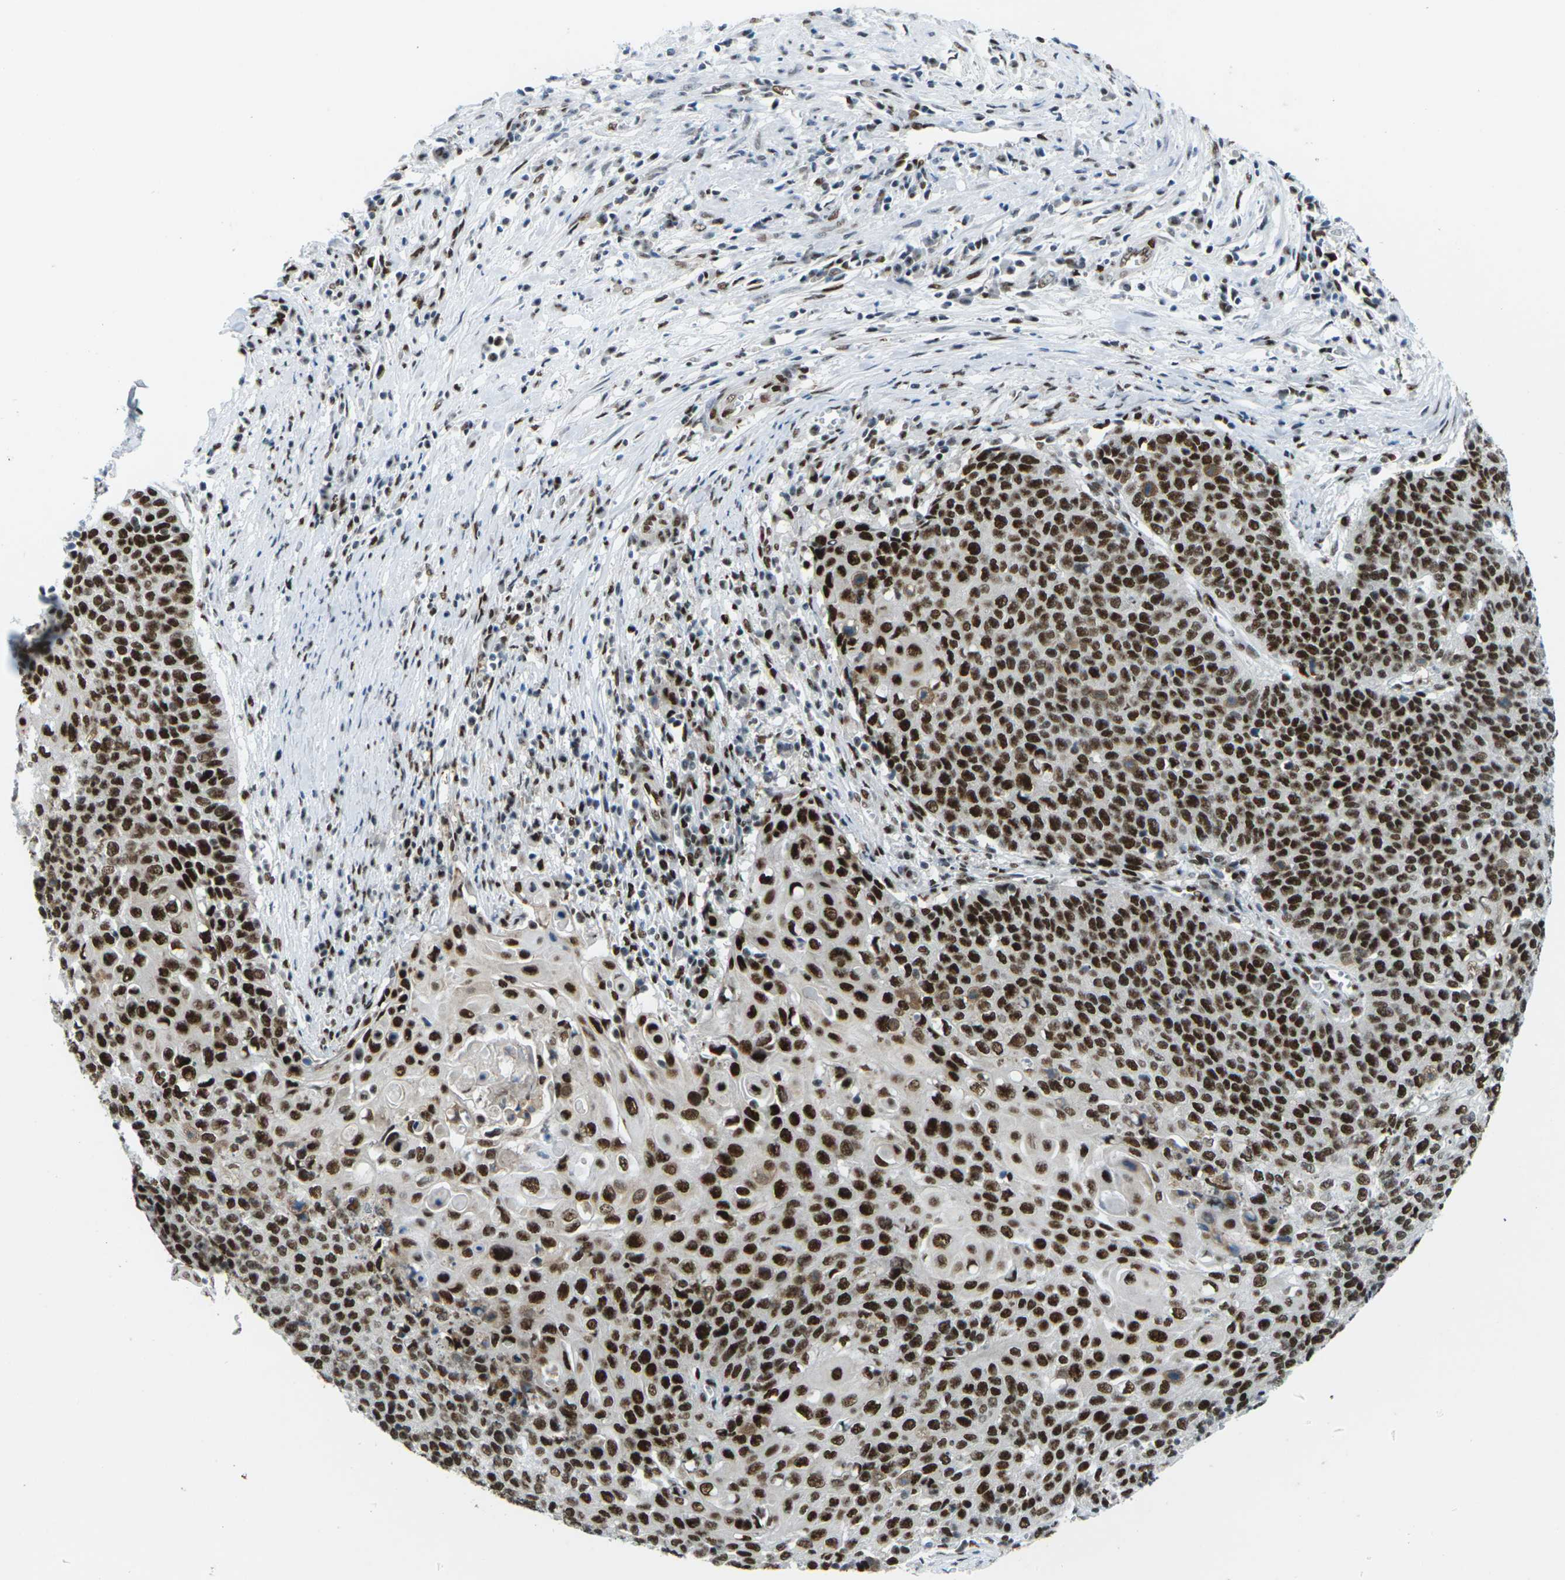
{"staining": {"intensity": "strong", "quantity": ">75%", "location": "nuclear"}, "tissue": "cervical cancer", "cell_type": "Tumor cells", "image_type": "cancer", "snomed": [{"axis": "morphology", "description": "Squamous cell carcinoma, NOS"}, {"axis": "topography", "description": "Cervix"}], "caption": "Cervical cancer stained with DAB IHC reveals high levels of strong nuclear staining in about >75% of tumor cells.", "gene": "PSME3", "patient": {"sex": "female", "age": 39}}